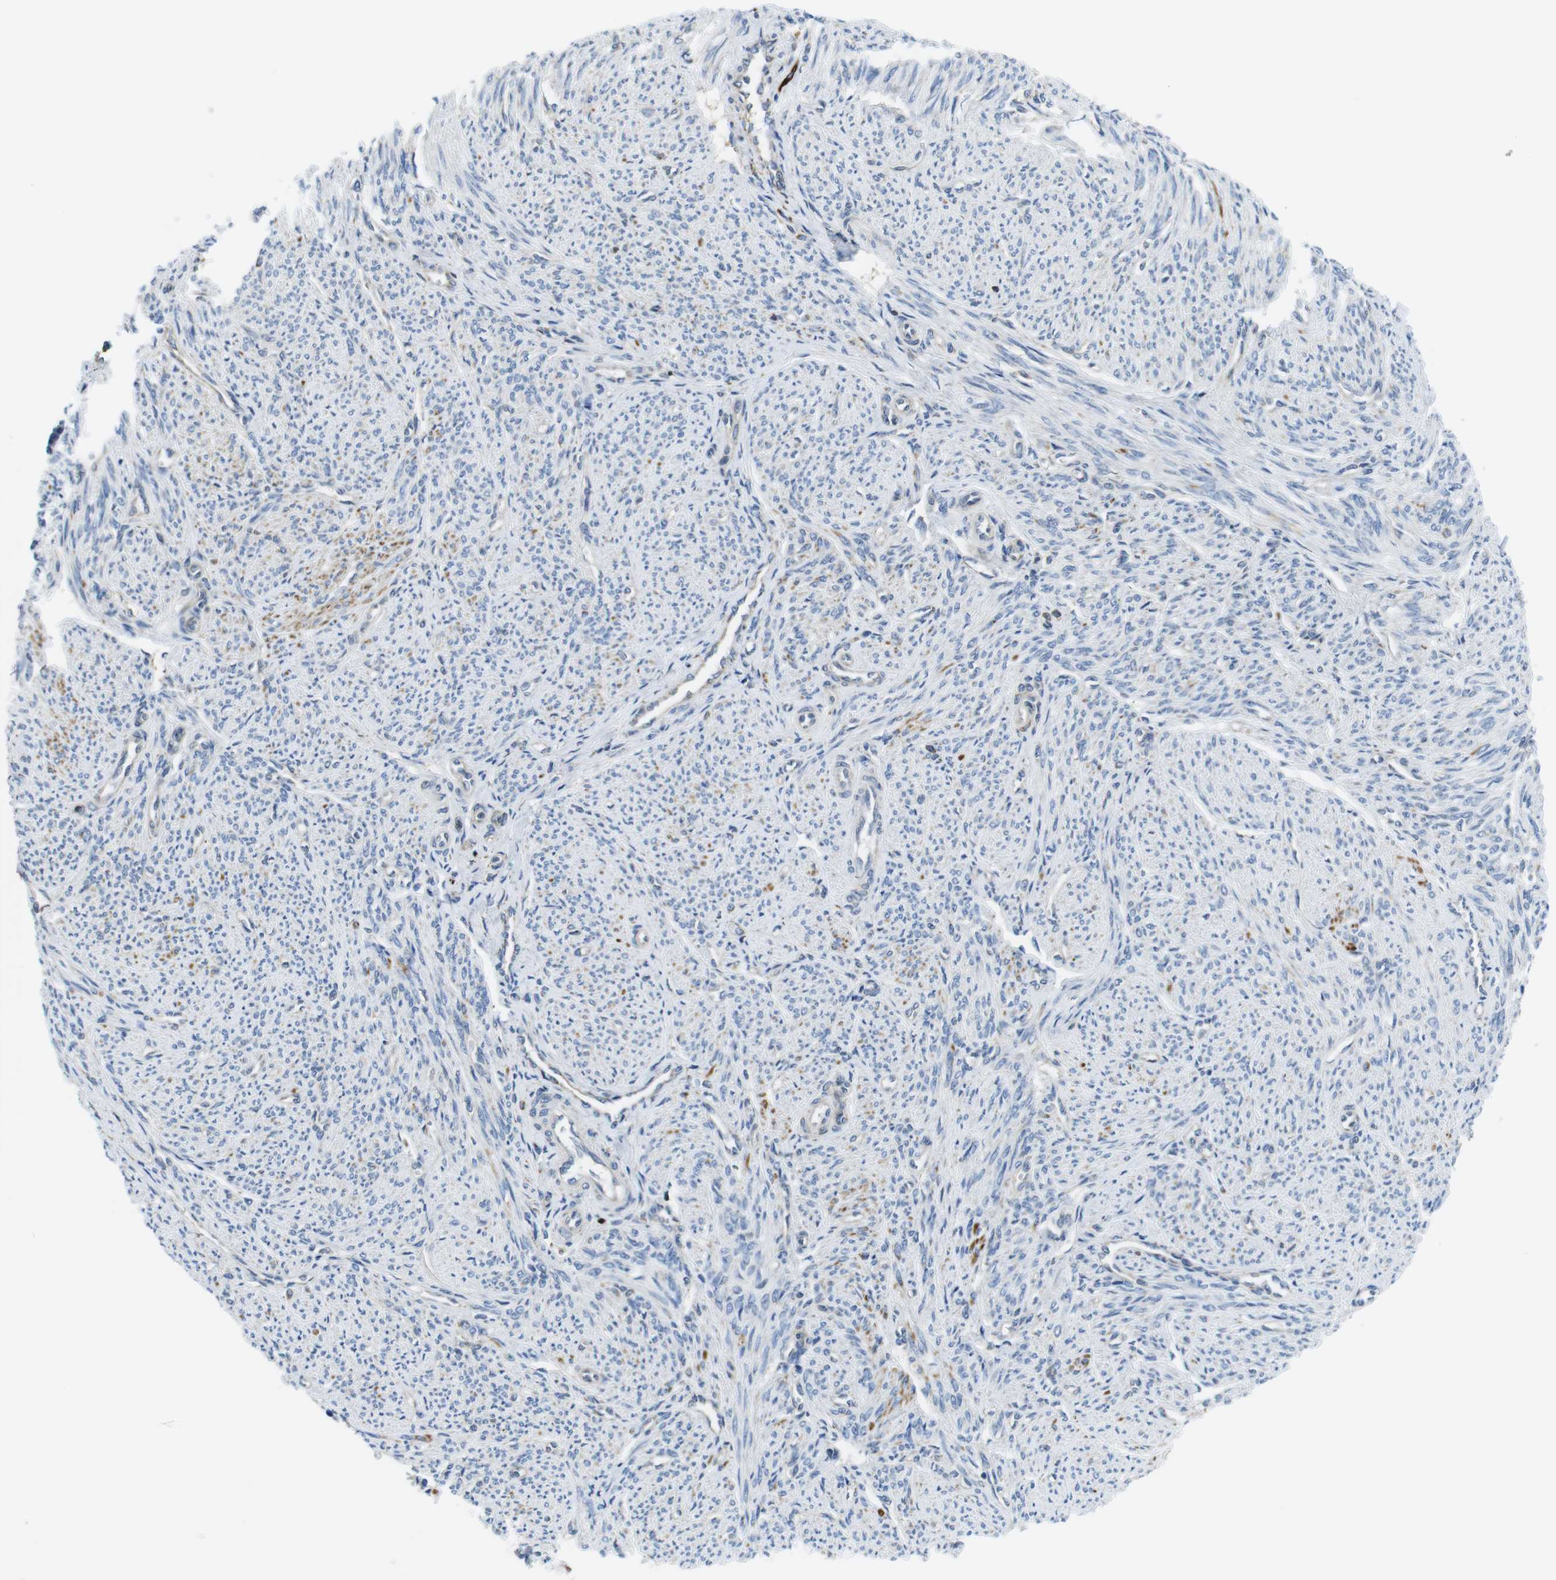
{"staining": {"intensity": "negative", "quantity": "none", "location": "none"}, "tissue": "smooth muscle", "cell_type": "Smooth muscle cells", "image_type": "normal", "snomed": [{"axis": "morphology", "description": "Normal tissue, NOS"}, {"axis": "topography", "description": "Smooth muscle"}], "caption": "Benign smooth muscle was stained to show a protein in brown. There is no significant positivity in smooth muscle cells.", "gene": "KCNE3", "patient": {"sex": "female", "age": 65}}